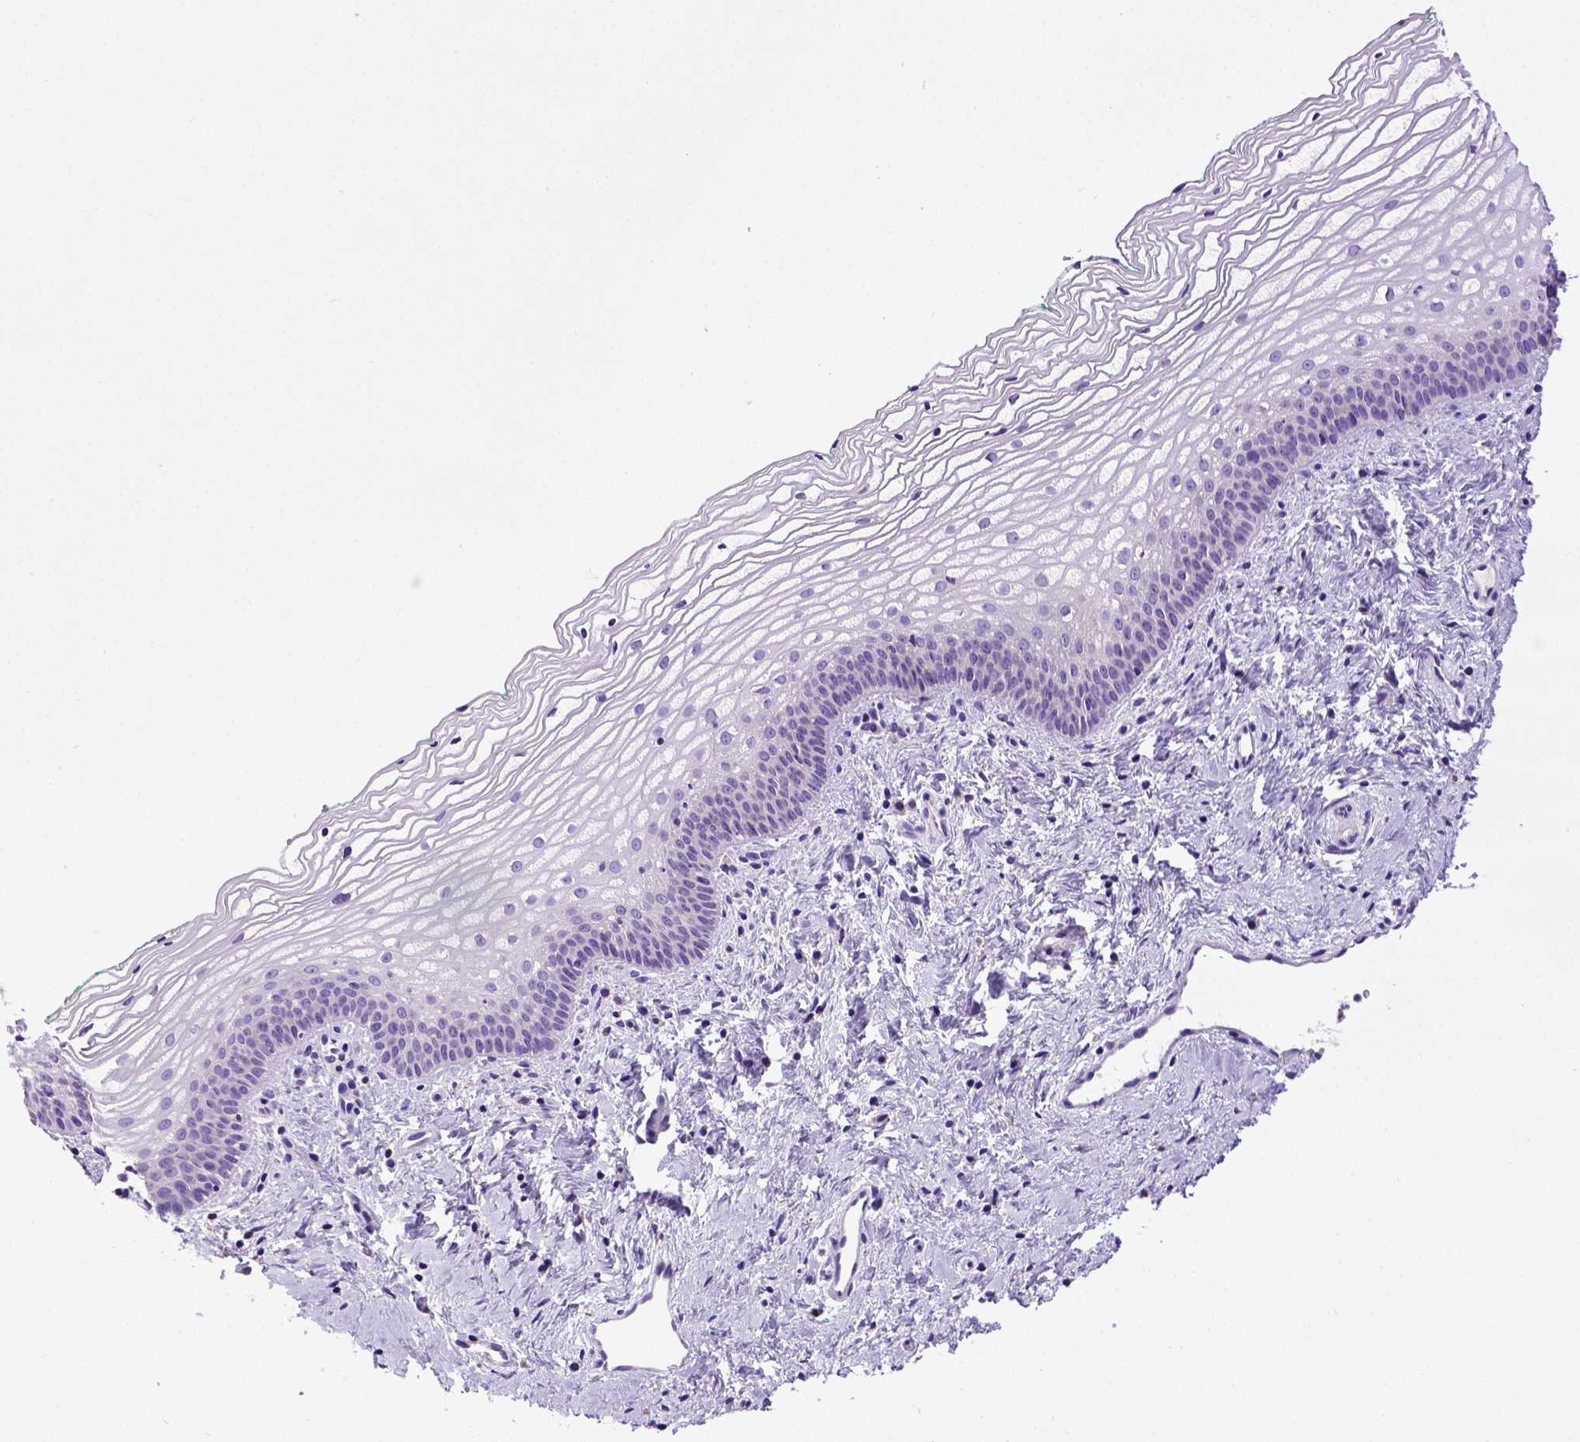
{"staining": {"intensity": "negative", "quantity": "none", "location": "none"}, "tissue": "vagina", "cell_type": "Squamous epithelial cells", "image_type": "normal", "snomed": [{"axis": "morphology", "description": "Normal tissue, NOS"}, {"axis": "topography", "description": "Vagina"}], "caption": "Benign vagina was stained to show a protein in brown. There is no significant staining in squamous epithelial cells.", "gene": "SPEF1", "patient": {"sex": "female", "age": 44}}